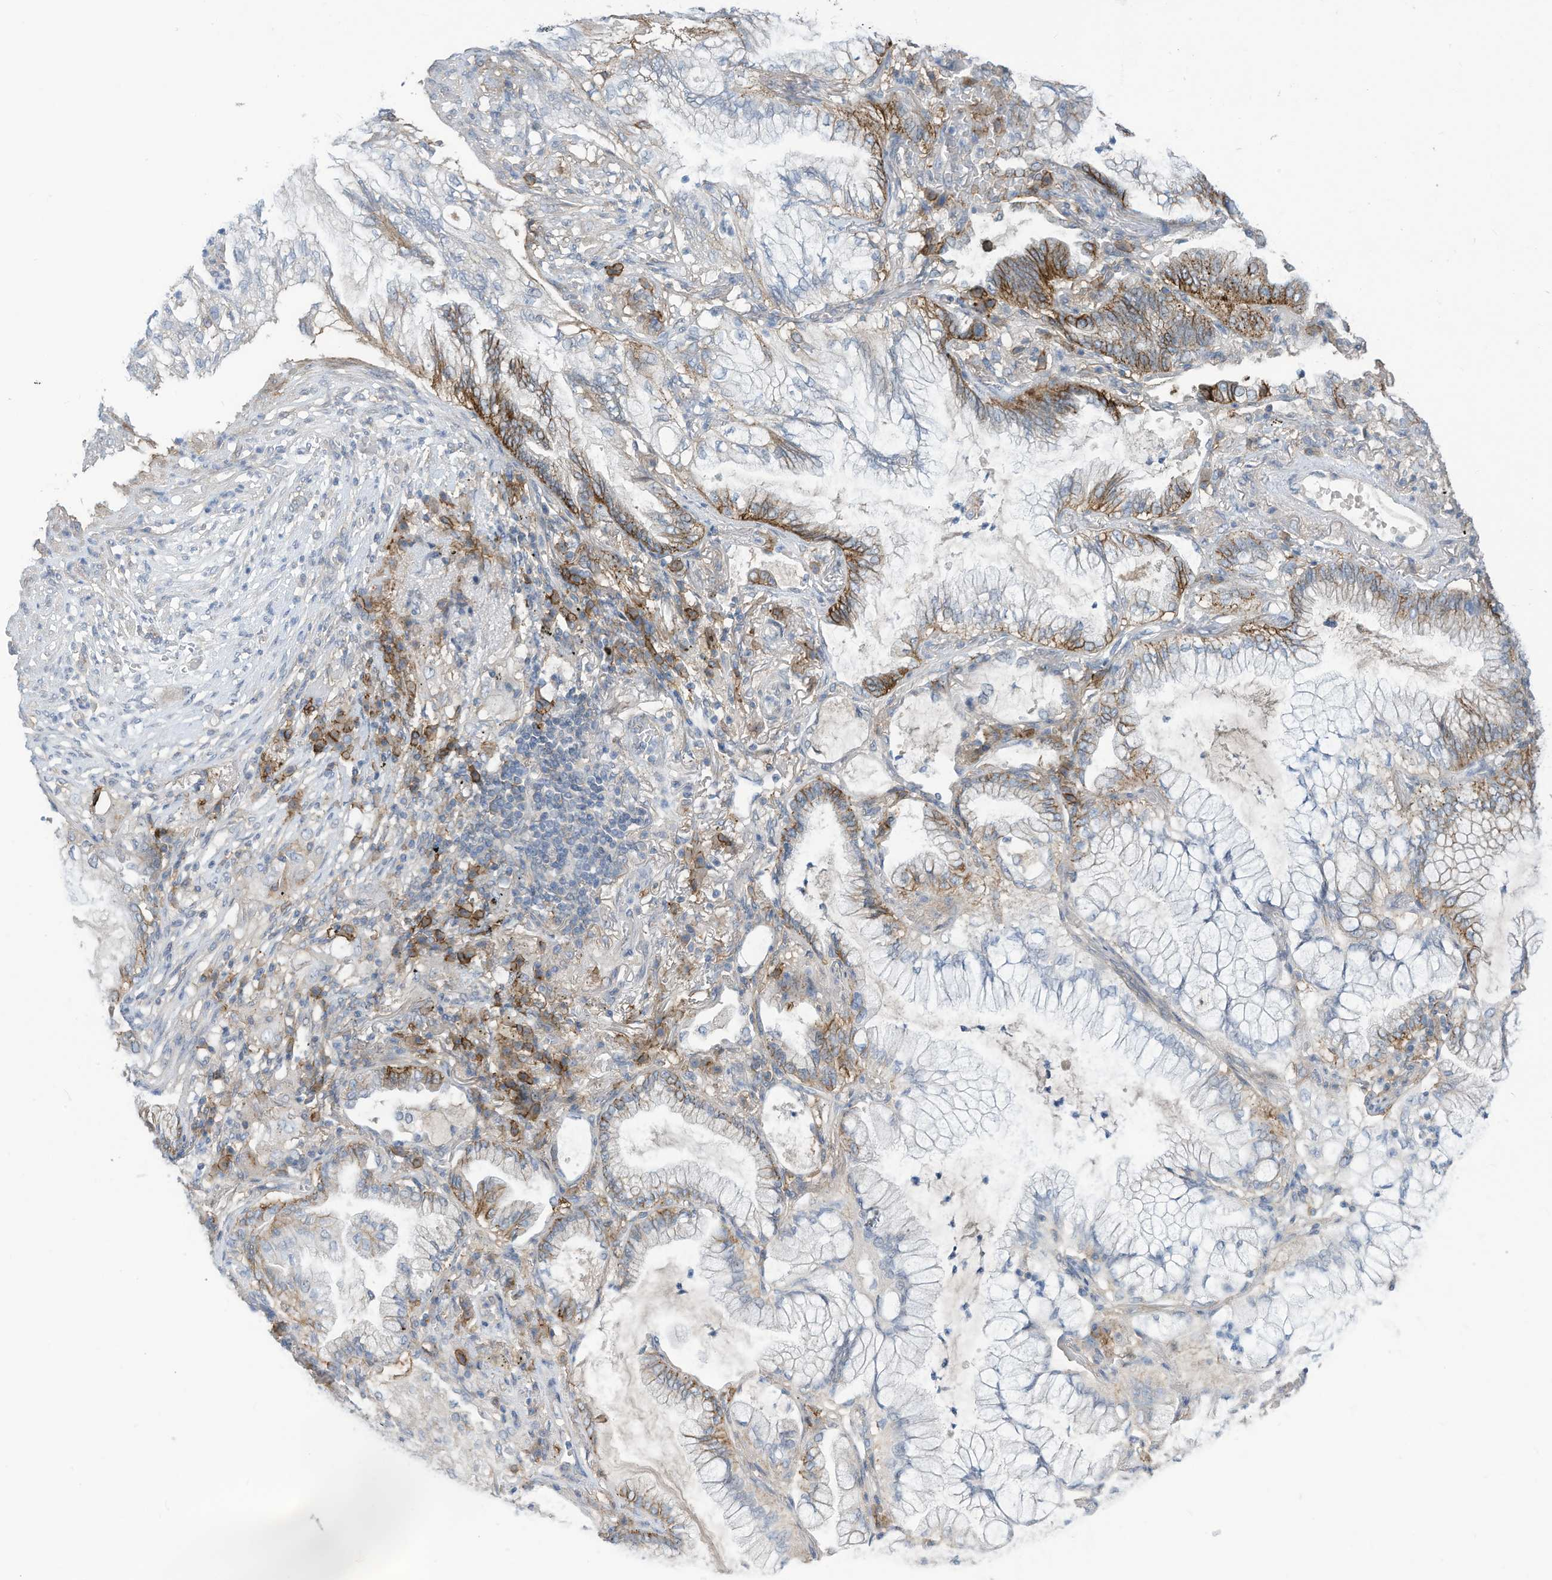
{"staining": {"intensity": "moderate", "quantity": "<25%", "location": "cytoplasmic/membranous"}, "tissue": "lung cancer", "cell_type": "Tumor cells", "image_type": "cancer", "snomed": [{"axis": "morphology", "description": "Adenocarcinoma, NOS"}, {"axis": "topography", "description": "Lung"}], "caption": "High-power microscopy captured an immunohistochemistry (IHC) image of adenocarcinoma (lung), revealing moderate cytoplasmic/membranous expression in approximately <25% of tumor cells. (DAB IHC, brown staining for protein, blue staining for nuclei).", "gene": "SLC1A5", "patient": {"sex": "female", "age": 70}}